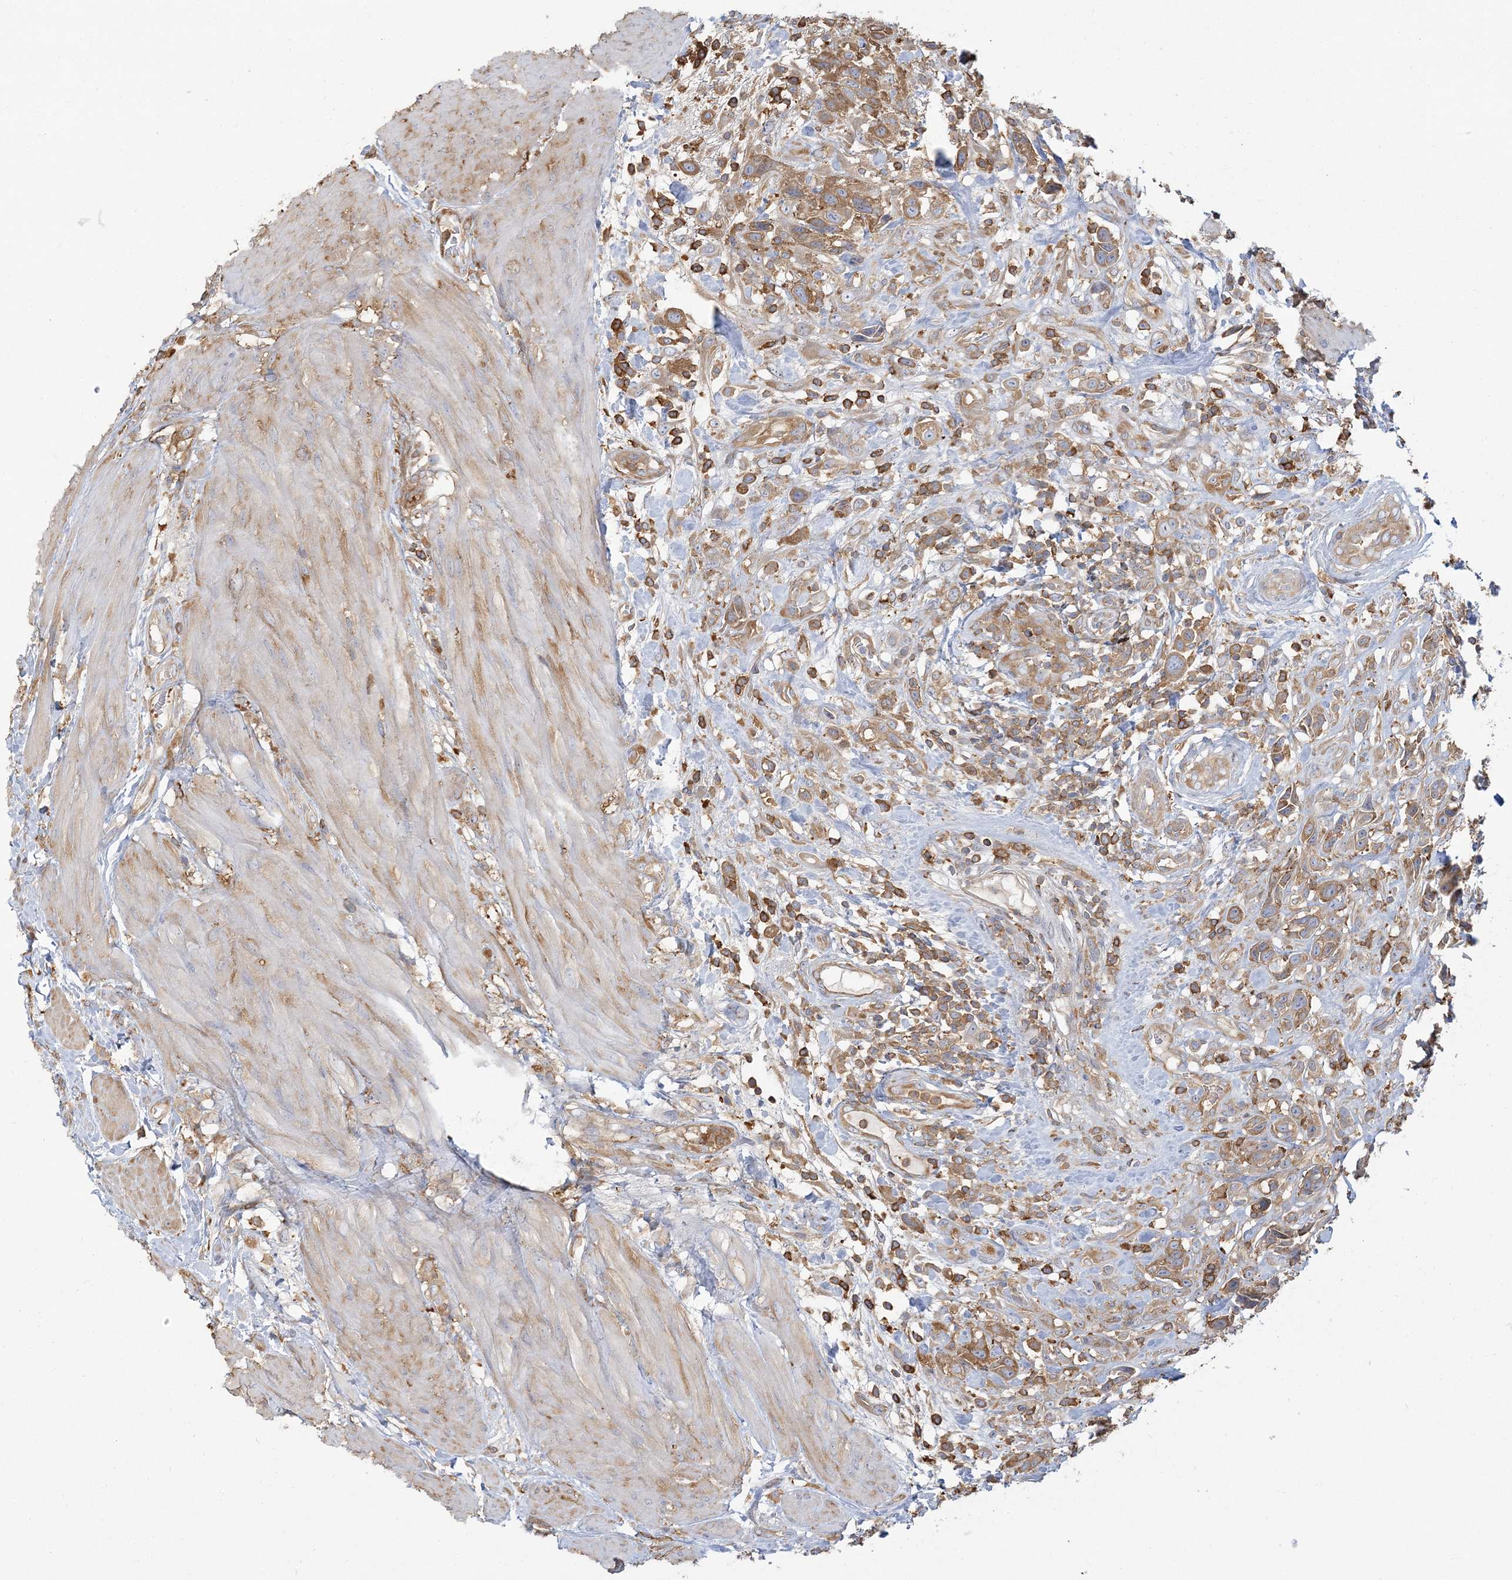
{"staining": {"intensity": "moderate", "quantity": ">75%", "location": "cytoplasmic/membranous"}, "tissue": "urothelial cancer", "cell_type": "Tumor cells", "image_type": "cancer", "snomed": [{"axis": "morphology", "description": "Urothelial carcinoma, High grade"}, {"axis": "topography", "description": "Urinary bladder"}], "caption": "An immunohistochemistry (IHC) micrograph of tumor tissue is shown. Protein staining in brown highlights moderate cytoplasmic/membranous positivity in urothelial carcinoma (high-grade) within tumor cells. (brown staining indicates protein expression, while blue staining denotes nuclei).", "gene": "ANKS1A", "patient": {"sex": "male", "age": 50}}